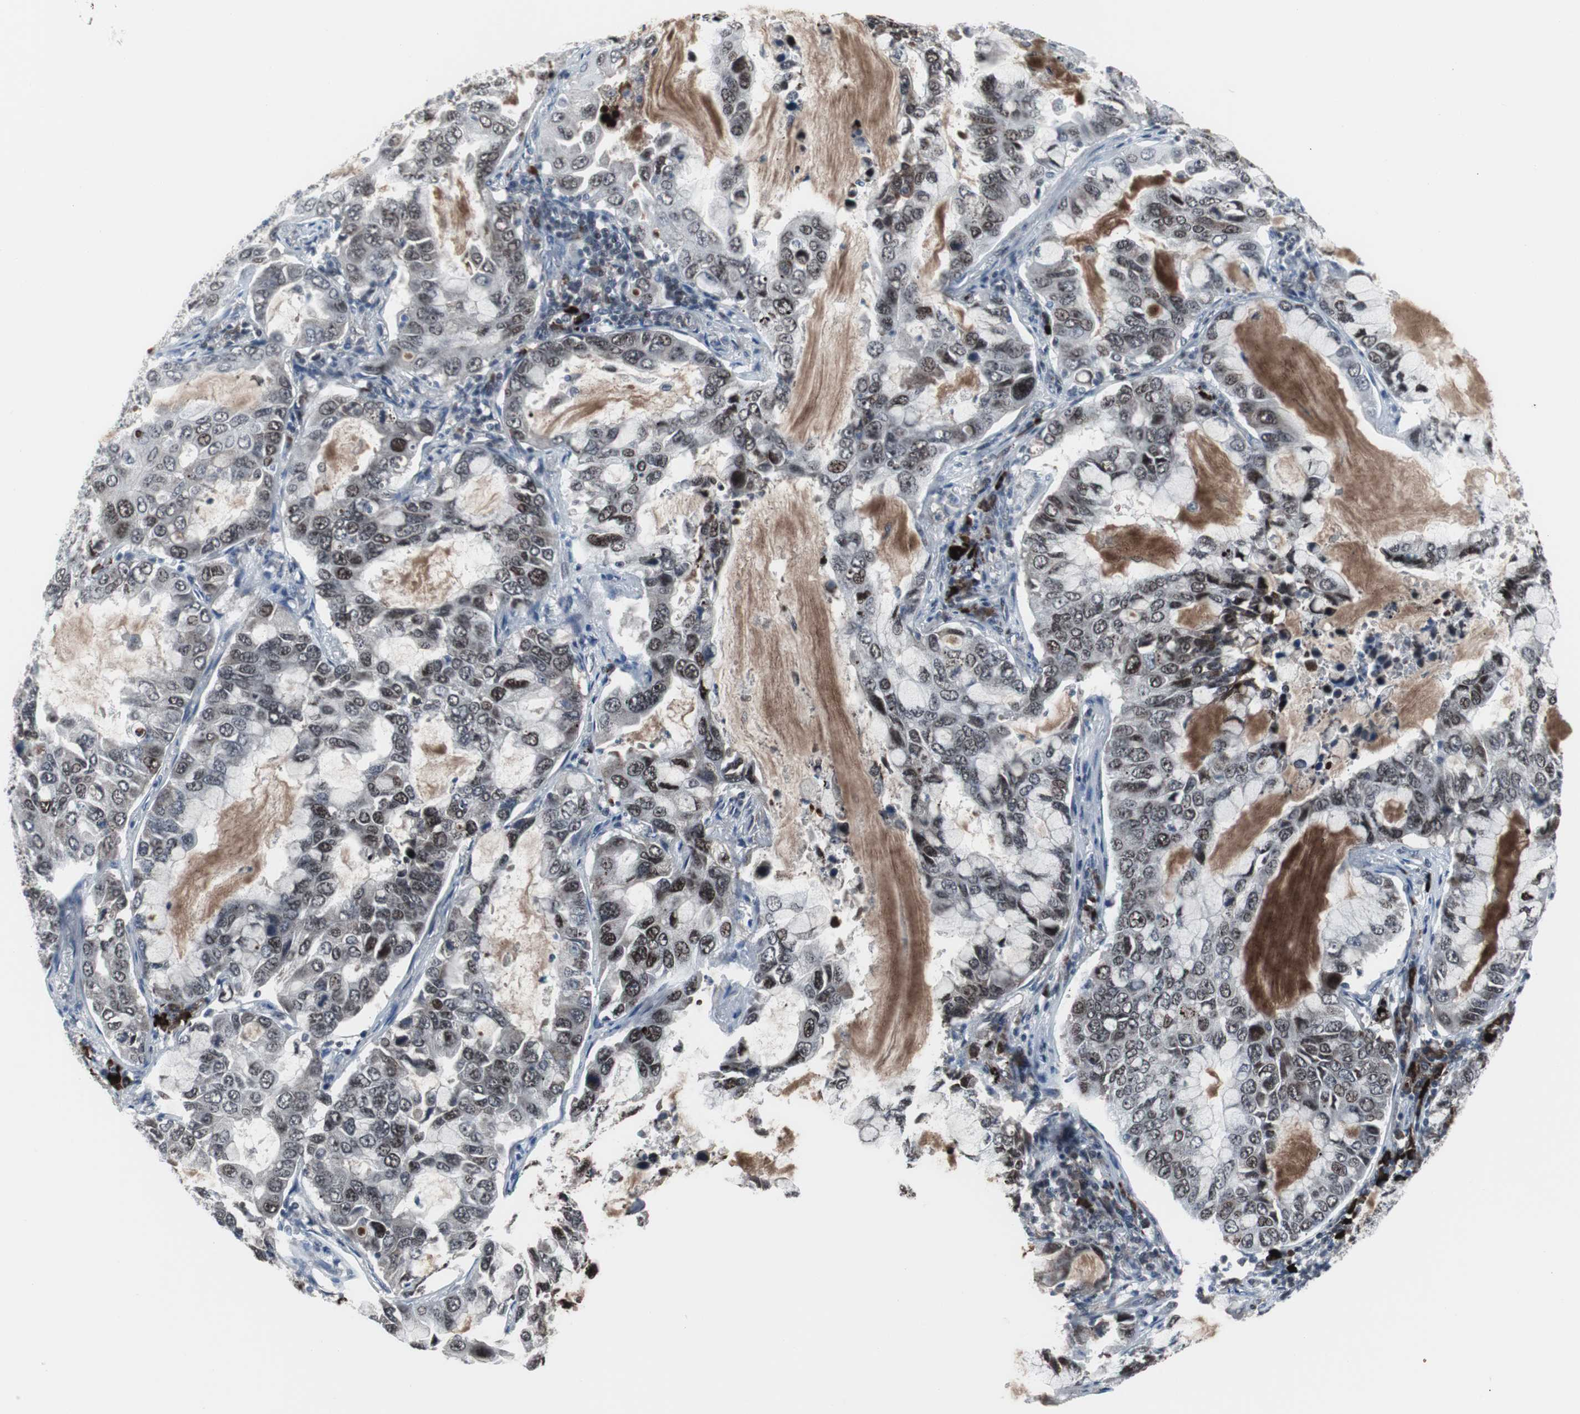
{"staining": {"intensity": "moderate", "quantity": ">75%", "location": "nuclear"}, "tissue": "lung cancer", "cell_type": "Tumor cells", "image_type": "cancer", "snomed": [{"axis": "morphology", "description": "Adenocarcinoma, NOS"}, {"axis": "topography", "description": "Lung"}], "caption": "A high-resolution photomicrograph shows immunohistochemistry staining of lung cancer (adenocarcinoma), which reveals moderate nuclear expression in approximately >75% of tumor cells. The staining is performed using DAB (3,3'-diaminobenzidine) brown chromogen to label protein expression. The nuclei are counter-stained blue using hematoxylin.", "gene": "DOK1", "patient": {"sex": "male", "age": 64}}